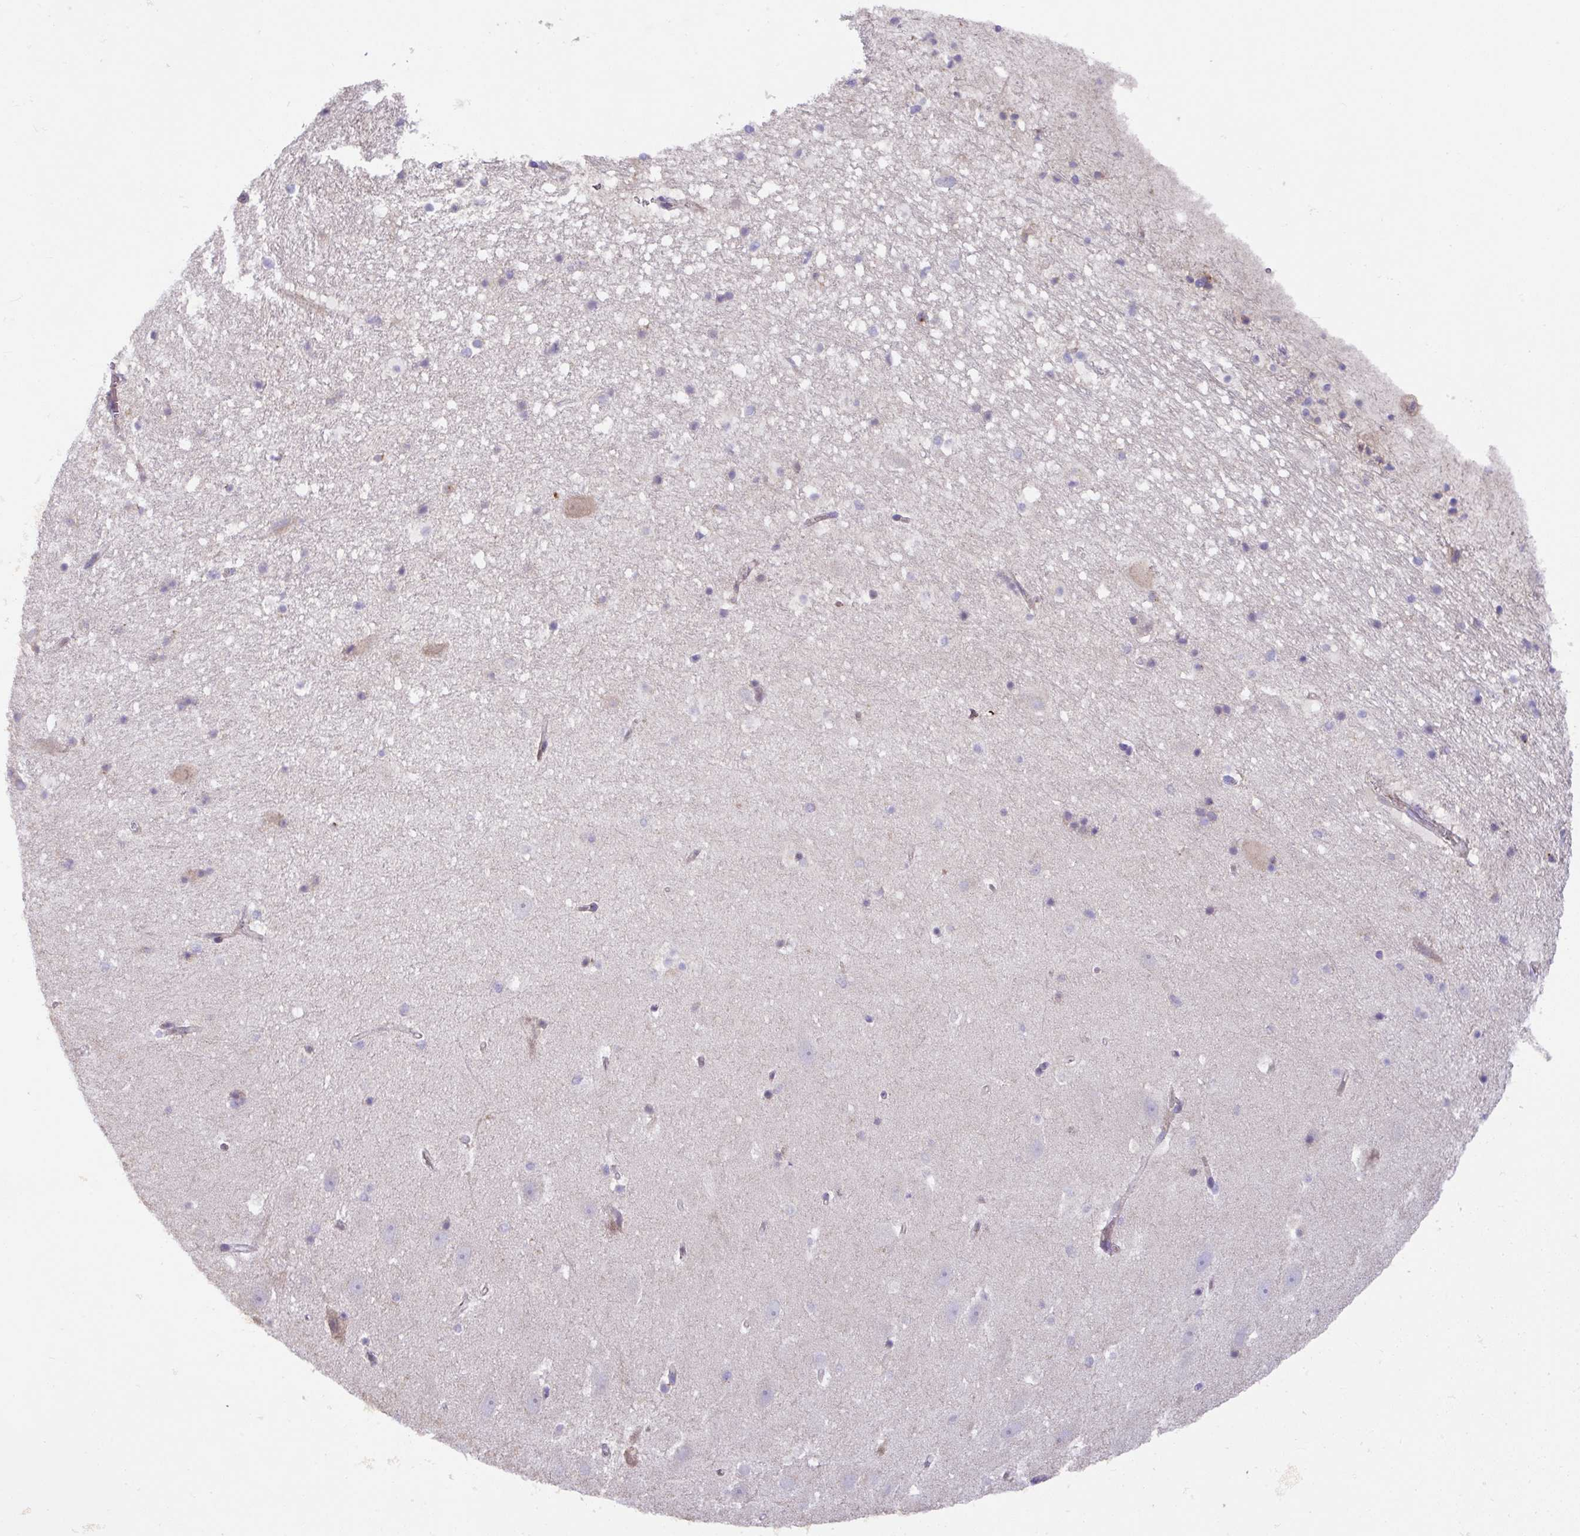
{"staining": {"intensity": "negative", "quantity": "none", "location": "none"}, "tissue": "hippocampus", "cell_type": "Glial cells", "image_type": "normal", "snomed": [{"axis": "morphology", "description": "Normal tissue, NOS"}, {"axis": "topography", "description": "Hippocampus"}], "caption": "Glial cells show no significant protein expression in benign hippocampus. The staining was performed using DAB to visualize the protein expression in brown, while the nuclei were stained in blue with hematoxylin (Magnification: 20x).", "gene": "CRISP3", "patient": {"sex": "male", "age": 37}}